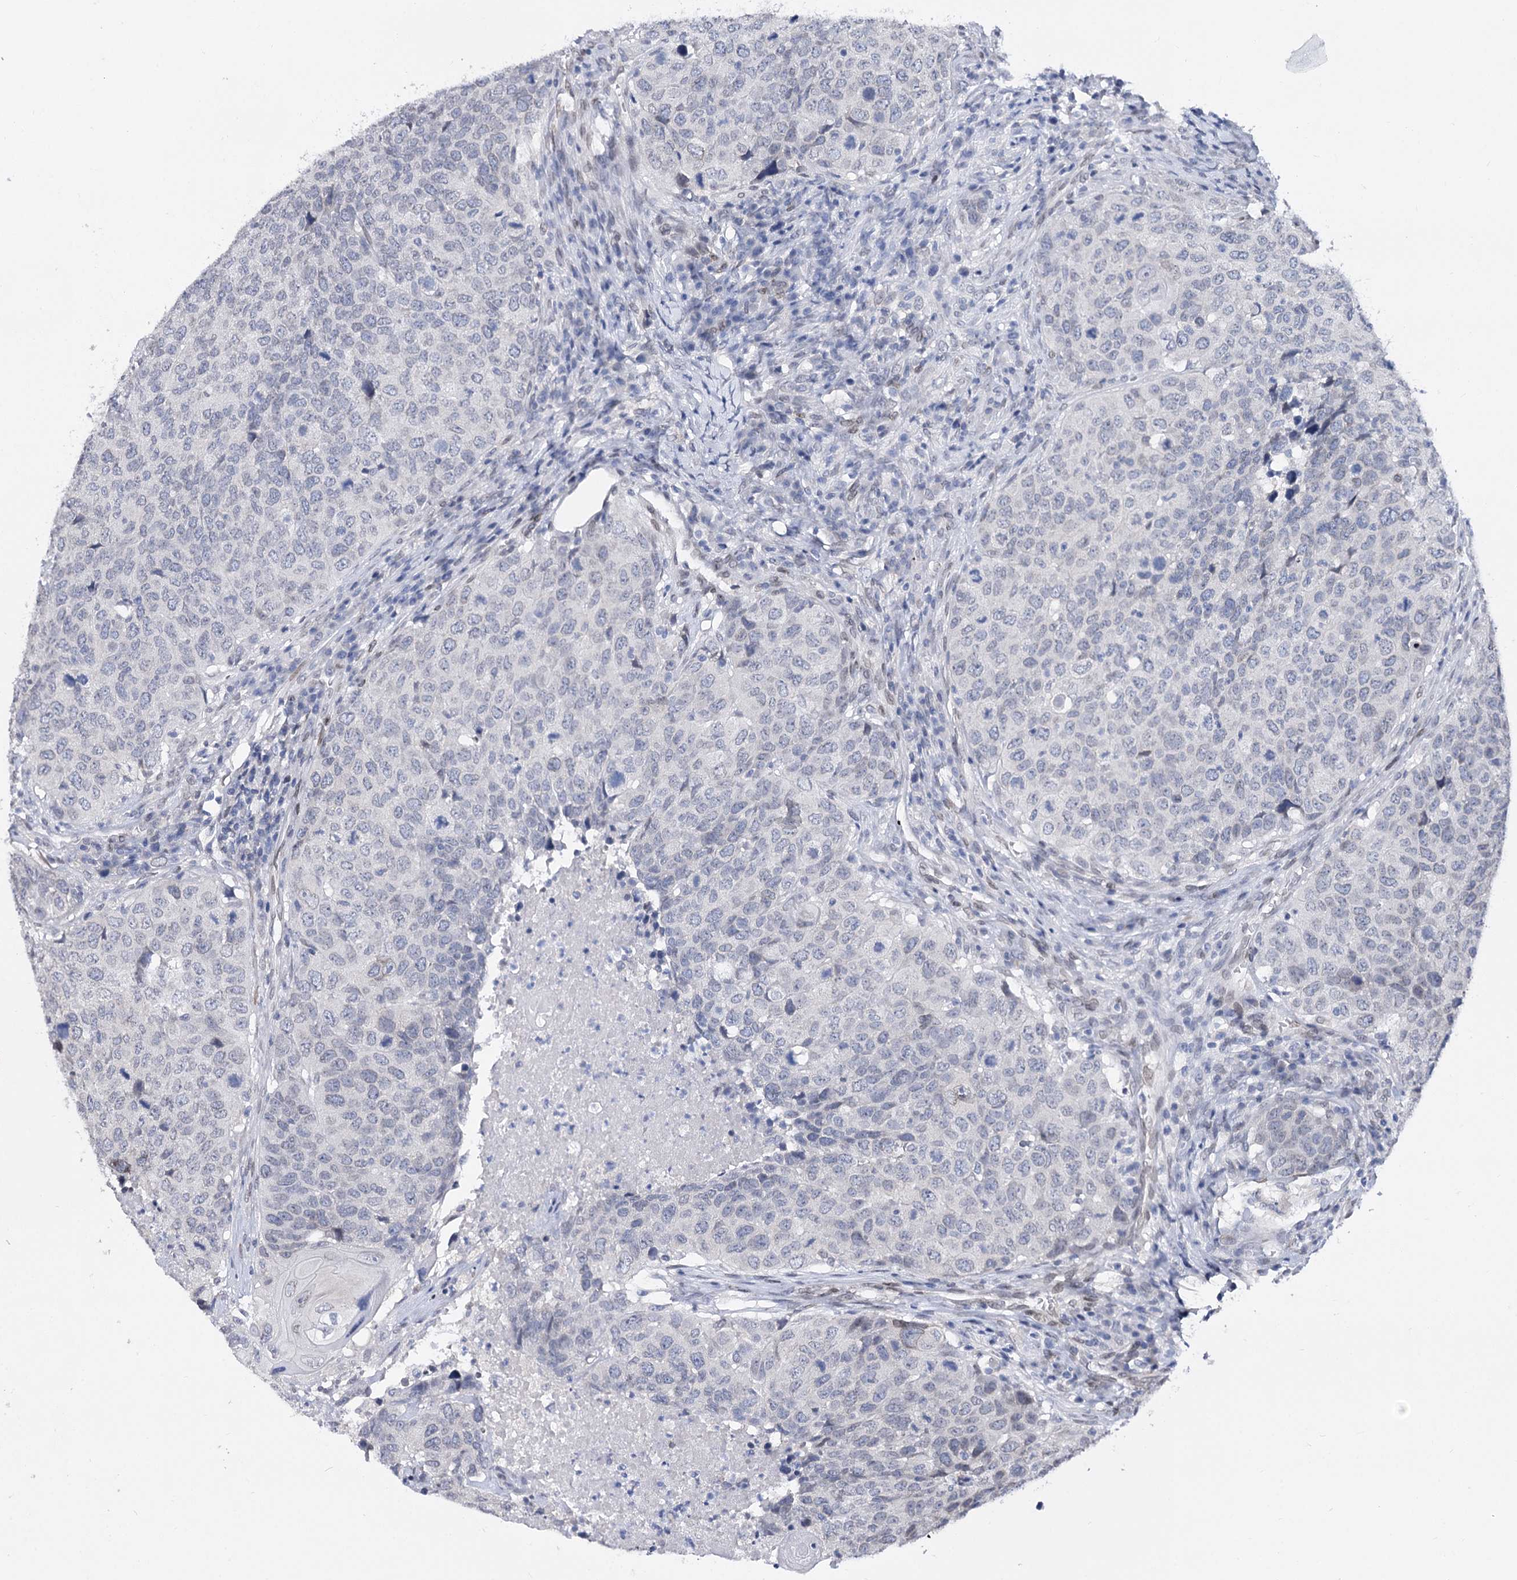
{"staining": {"intensity": "negative", "quantity": "none", "location": "none"}, "tissue": "head and neck cancer", "cell_type": "Tumor cells", "image_type": "cancer", "snomed": [{"axis": "morphology", "description": "Squamous cell carcinoma, NOS"}, {"axis": "topography", "description": "Head-Neck"}], "caption": "Micrograph shows no protein expression in tumor cells of squamous cell carcinoma (head and neck) tissue.", "gene": "TMEM201", "patient": {"sex": "male", "age": 66}}